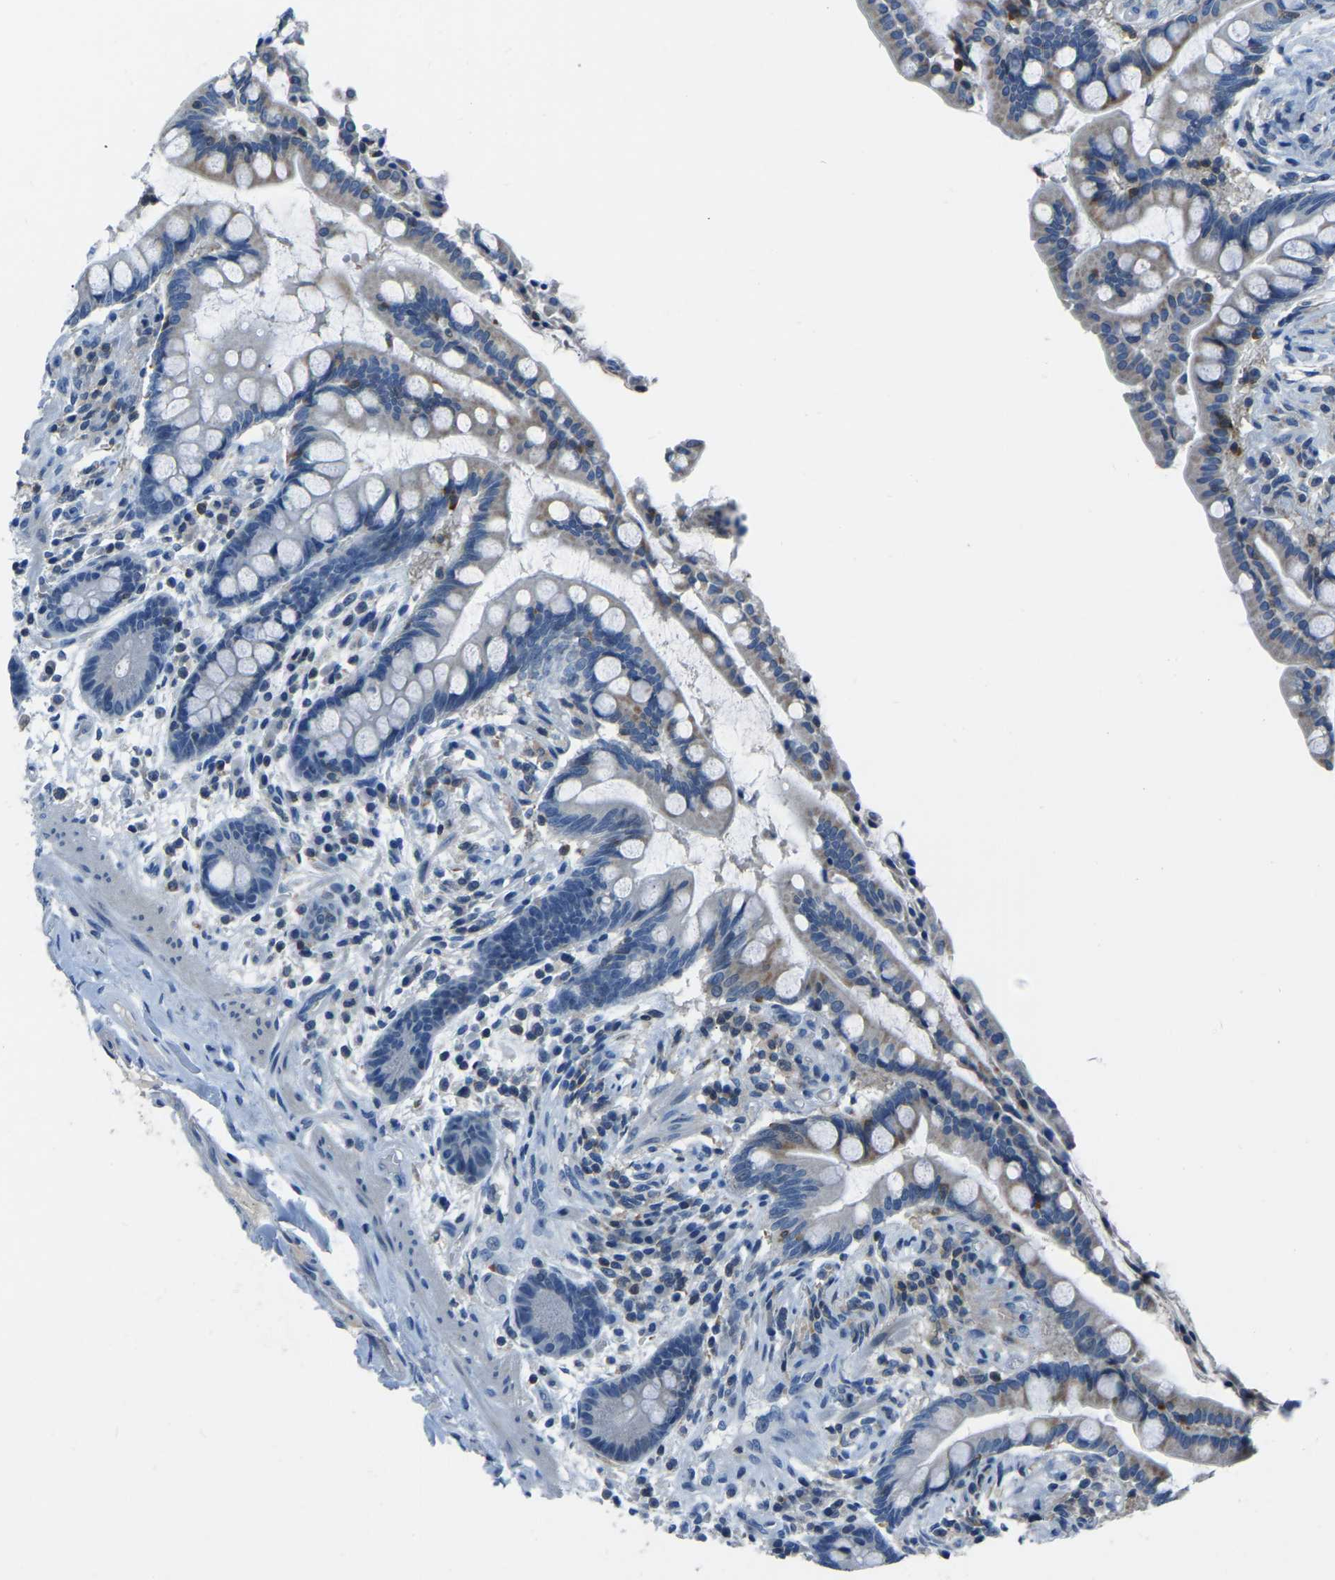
{"staining": {"intensity": "negative", "quantity": "none", "location": "none"}, "tissue": "colon", "cell_type": "Endothelial cells", "image_type": "normal", "snomed": [{"axis": "morphology", "description": "Normal tissue, NOS"}, {"axis": "topography", "description": "Colon"}], "caption": "Endothelial cells are negative for brown protein staining in benign colon.", "gene": "XIRP1", "patient": {"sex": "male", "age": 73}}